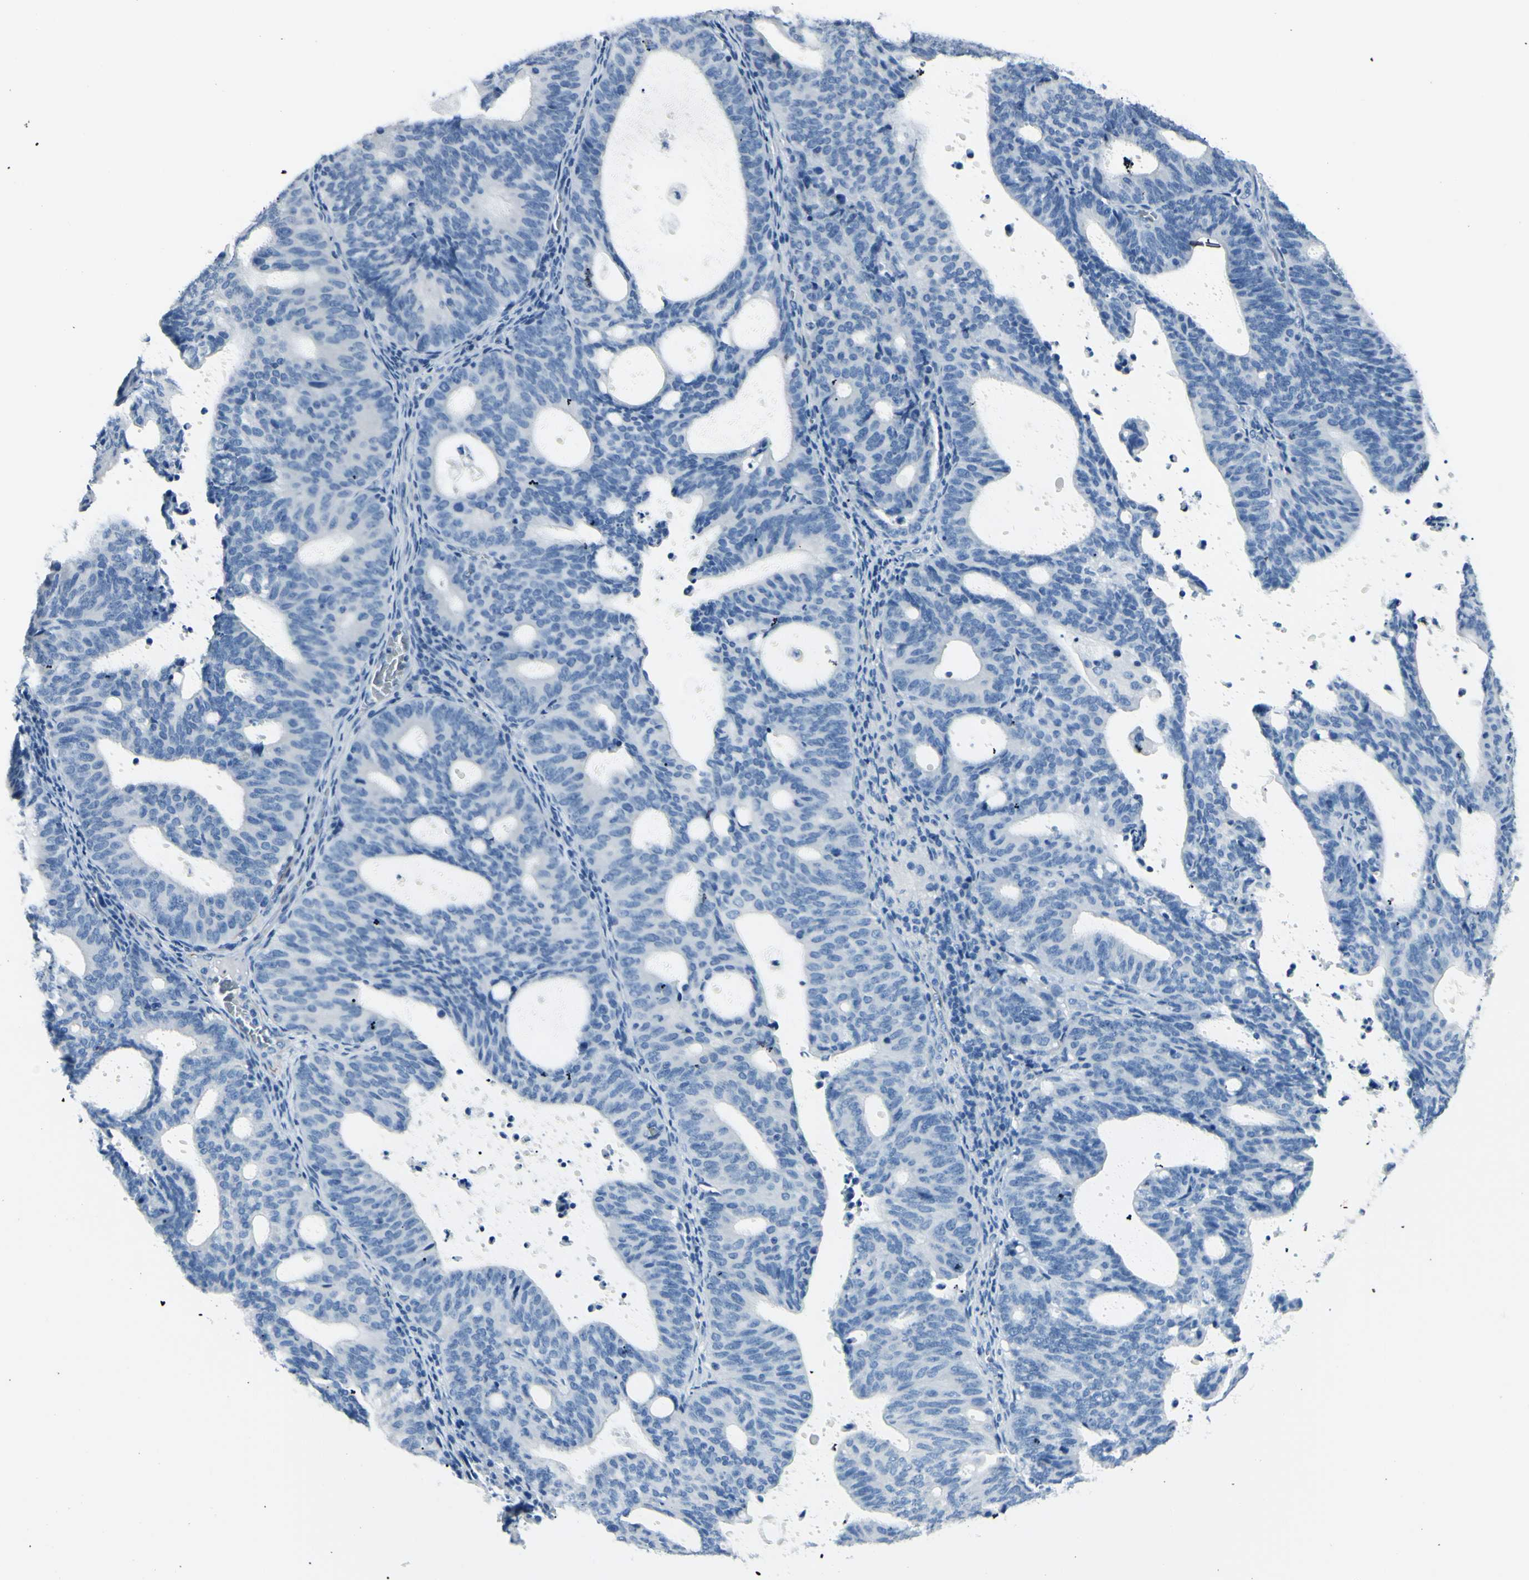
{"staining": {"intensity": "negative", "quantity": "none", "location": "none"}, "tissue": "endometrial cancer", "cell_type": "Tumor cells", "image_type": "cancer", "snomed": [{"axis": "morphology", "description": "Adenocarcinoma, NOS"}, {"axis": "topography", "description": "Uterus"}], "caption": "Adenocarcinoma (endometrial) was stained to show a protein in brown. There is no significant expression in tumor cells. The staining is performed using DAB brown chromogen with nuclei counter-stained in using hematoxylin.", "gene": "CDH15", "patient": {"sex": "female", "age": 83}}